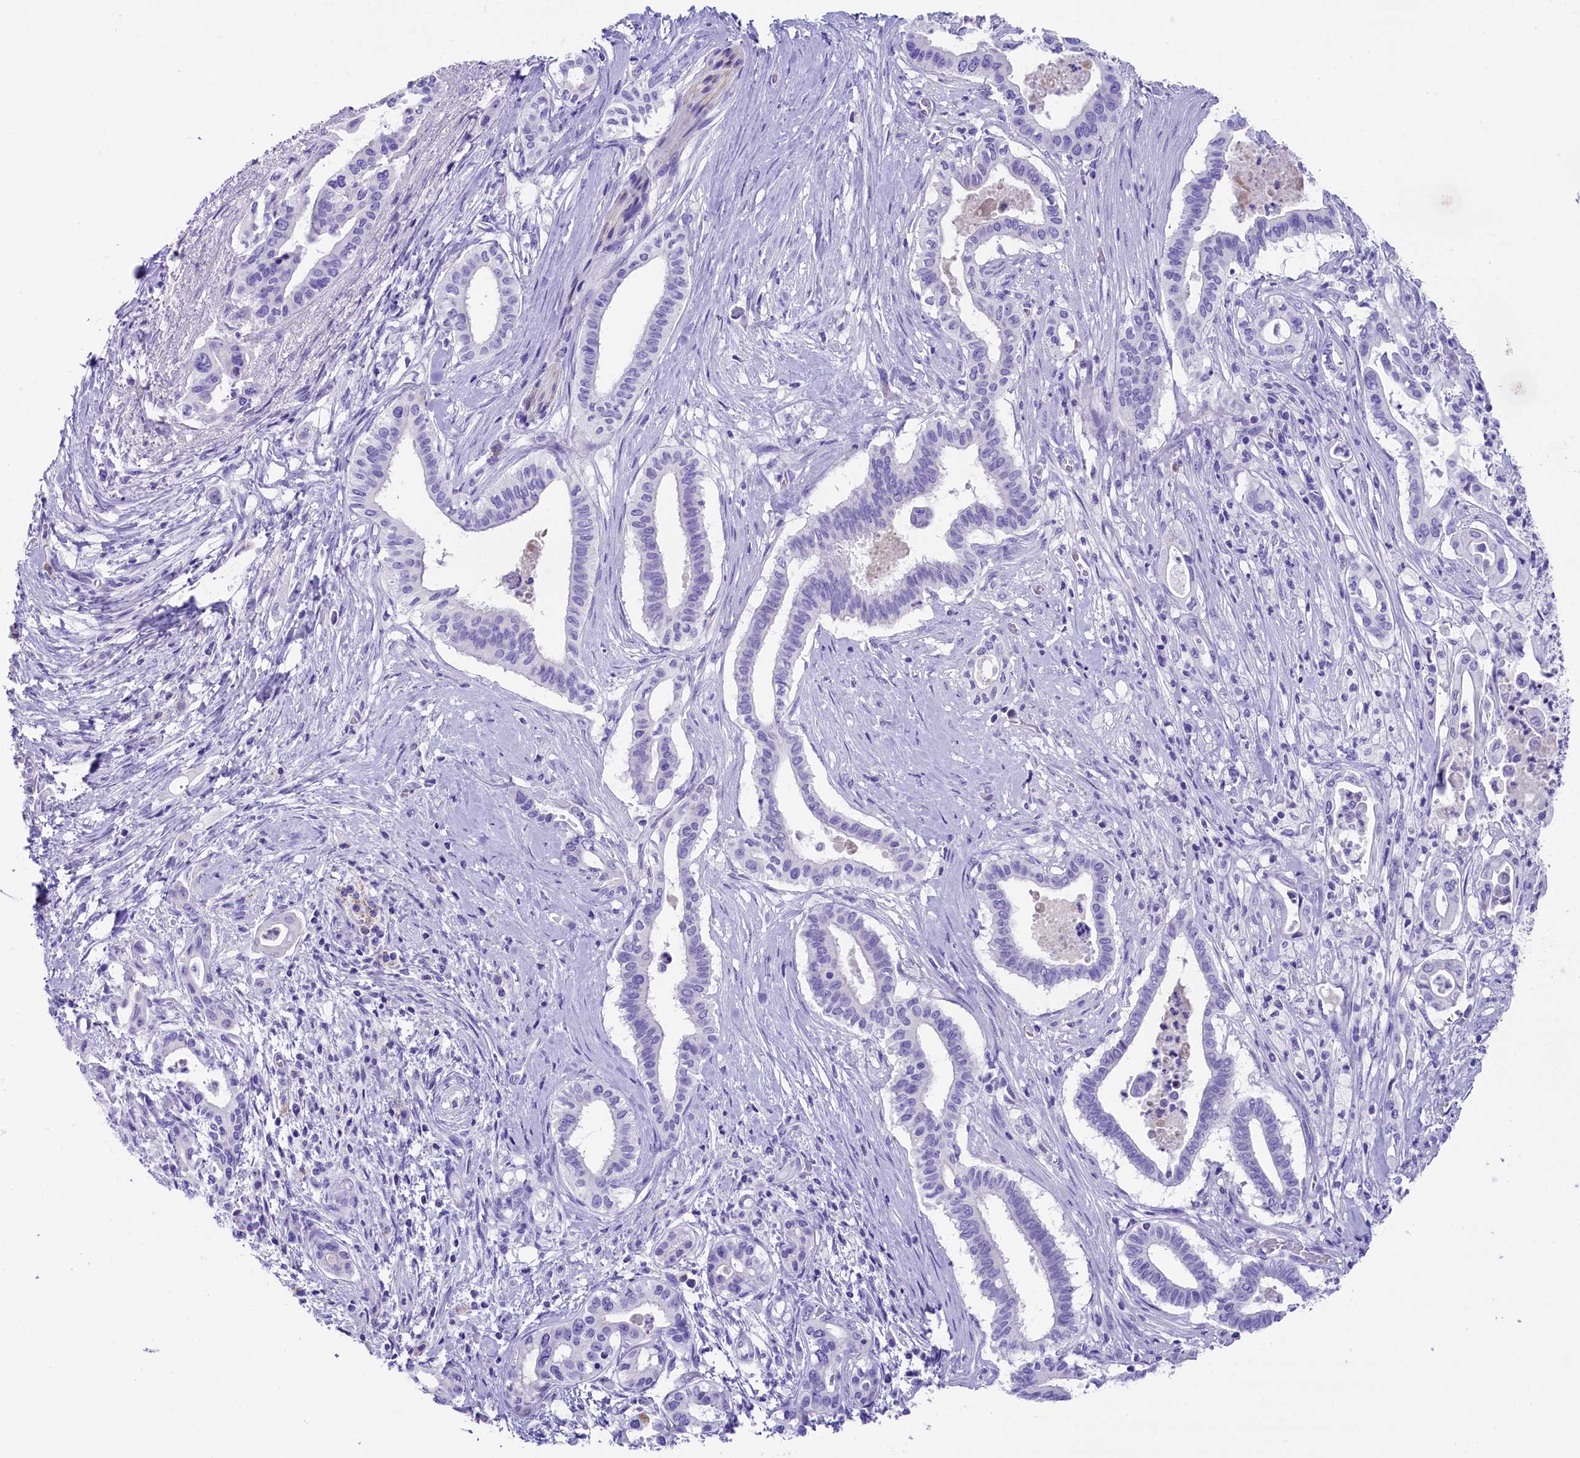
{"staining": {"intensity": "negative", "quantity": "none", "location": "none"}, "tissue": "pancreatic cancer", "cell_type": "Tumor cells", "image_type": "cancer", "snomed": [{"axis": "morphology", "description": "Adenocarcinoma, NOS"}, {"axis": "topography", "description": "Pancreas"}], "caption": "This is an IHC micrograph of pancreatic cancer. There is no expression in tumor cells.", "gene": "SKIDA1", "patient": {"sex": "female", "age": 77}}